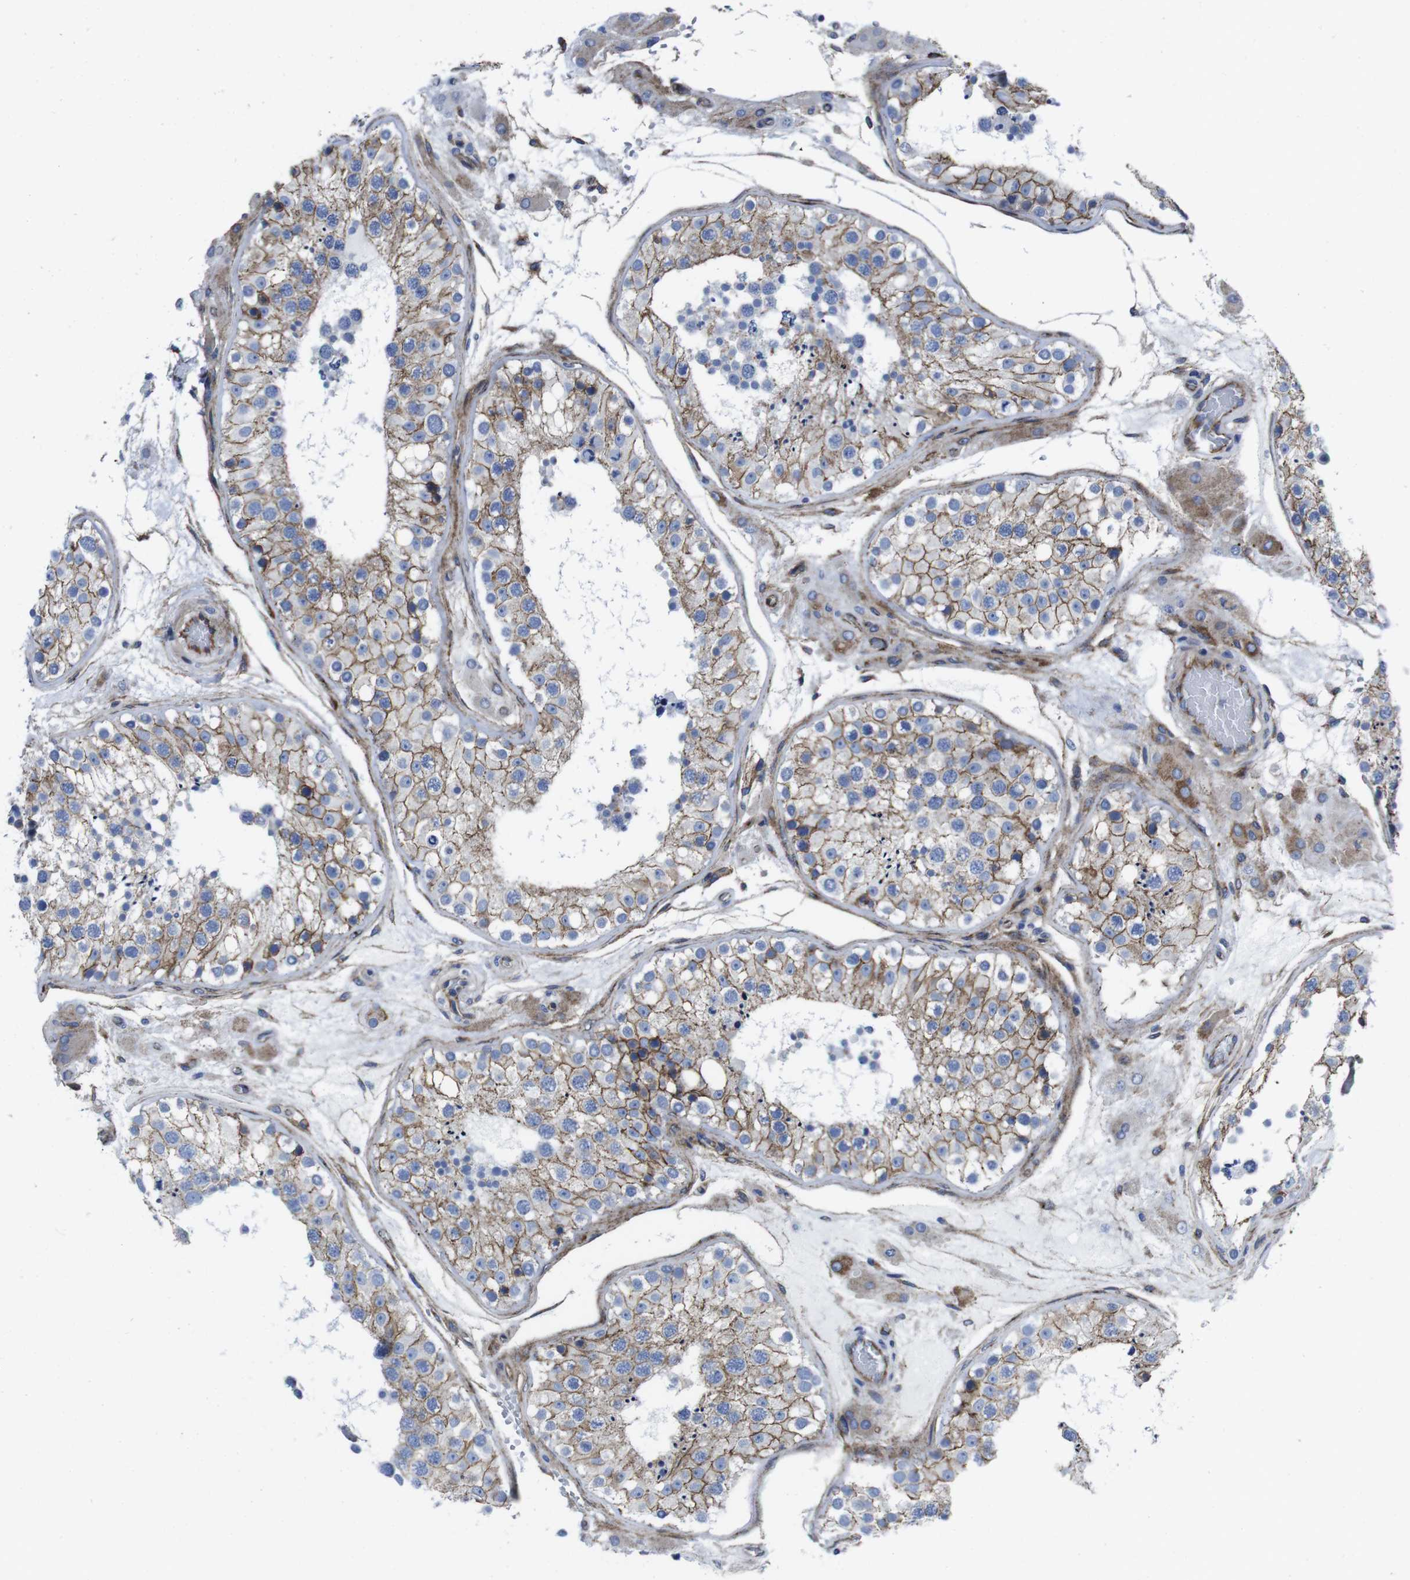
{"staining": {"intensity": "moderate", "quantity": ">75%", "location": "cytoplasmic/membranous"}, "tissue": "testis", "cell_type": "Cells in seminiferous ducts", "image_type": "normal", "snomed": [{"axis": "morphology", "description": "Normal tissue, NOS"}, {"axis": "topography", "description": "Testis"}], "caption": "An immunohistochemistry histopathology image of benign tissue is shown. Protein staining in brown labels moderate cytoplasmic/membranous positivity in testis within cells in seminiferous ducts.", "gene": "NUMB", "patient": {"sex": "male", "age": 26}}